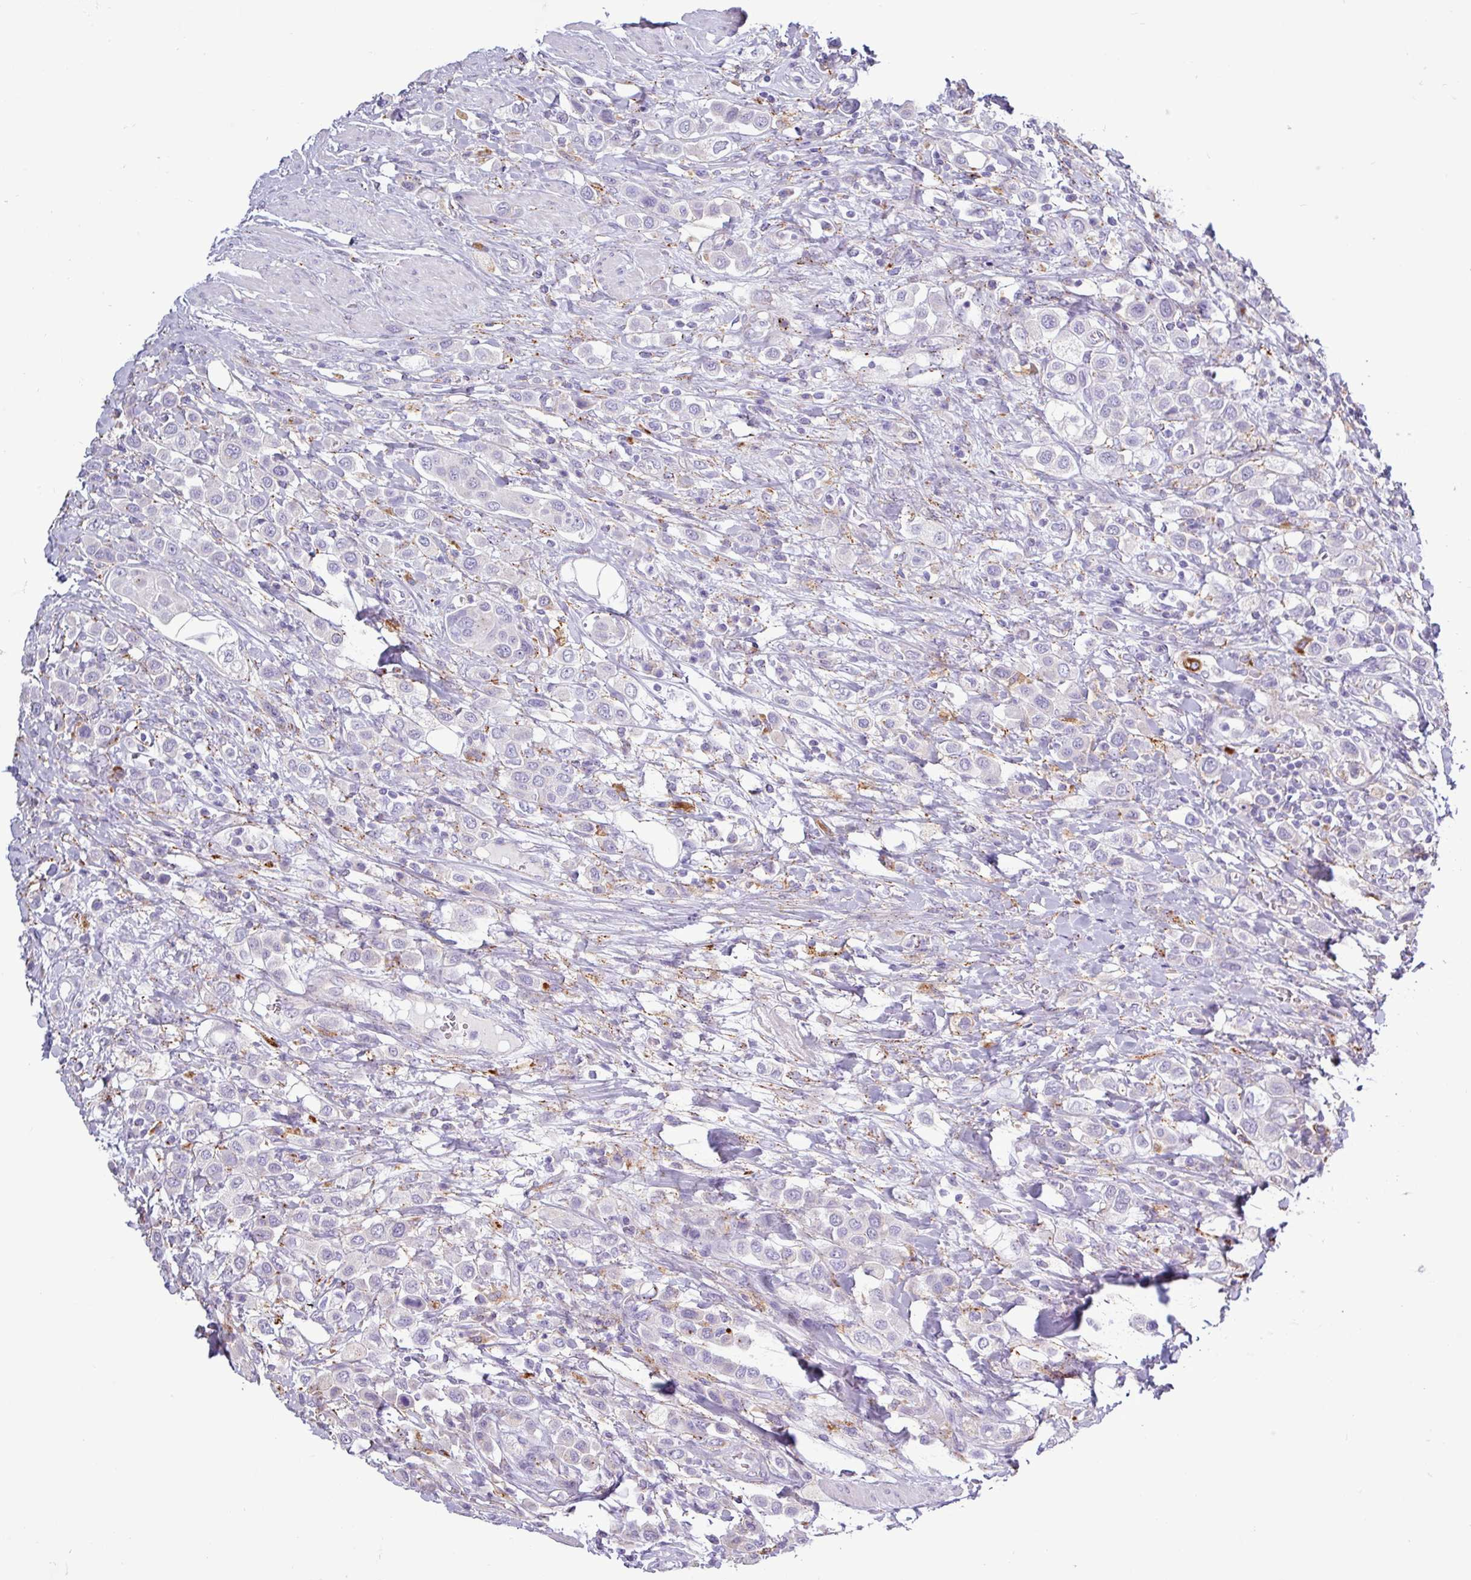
{"staining": {"intensity": "negative", "quantity": "none", "location": "none"}, "tissue": "urothelial cancer", "cell_type": "Tumor cells", "image_type": "cancer", "snomed": [{"axis": "morphology", "description": "Urothelial carcinoma, High grade"}, {"axis": "topography", "description": "Urinary bladder"}], "caption": "Immunohistochemical staining of human urothelial cancer displays no significant expression in tumor cells.", "gene": "AMIGO2", "patient": {"sex": "male", "age": 50}}